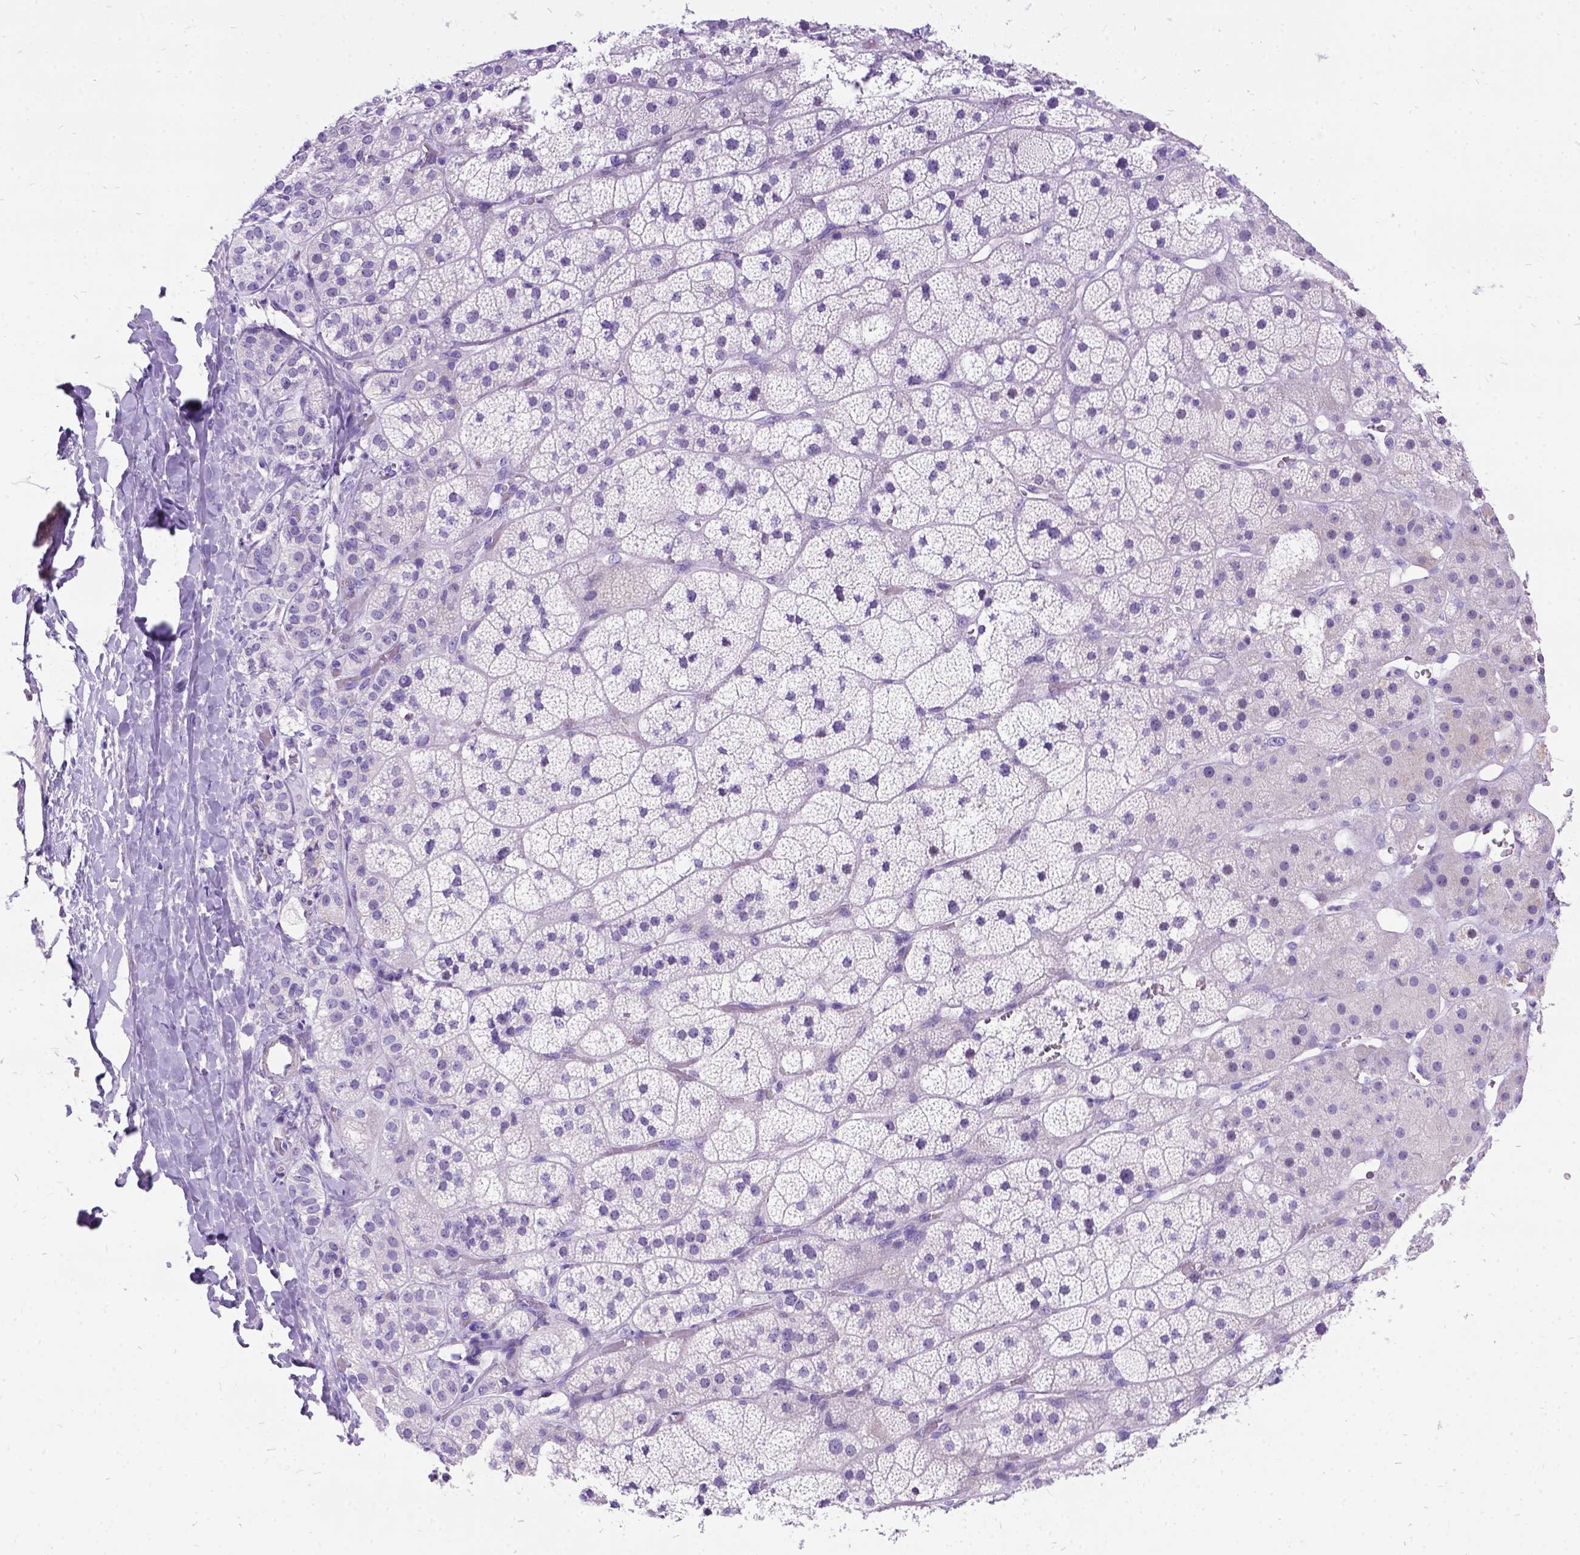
{"staining": {"intensity": "negative", "quantity": "none", "location": "none"}, "tissue": "adrenal gland", "cell_type": "Glandular cells", "image_type": "normal", "snomed": [{"axis": "morphology", "description": "Normal tissue, NOS"}, {"axis": "topography", "description": "Adrenal gland"}], "caption": "Immunohistochemistry of normal human adrenal gland shows no expression in glandular cells. Nuclei are stained in blue.", "gene": "ENSG00000254979", "patient": {"sex": "male", "age": 57}}